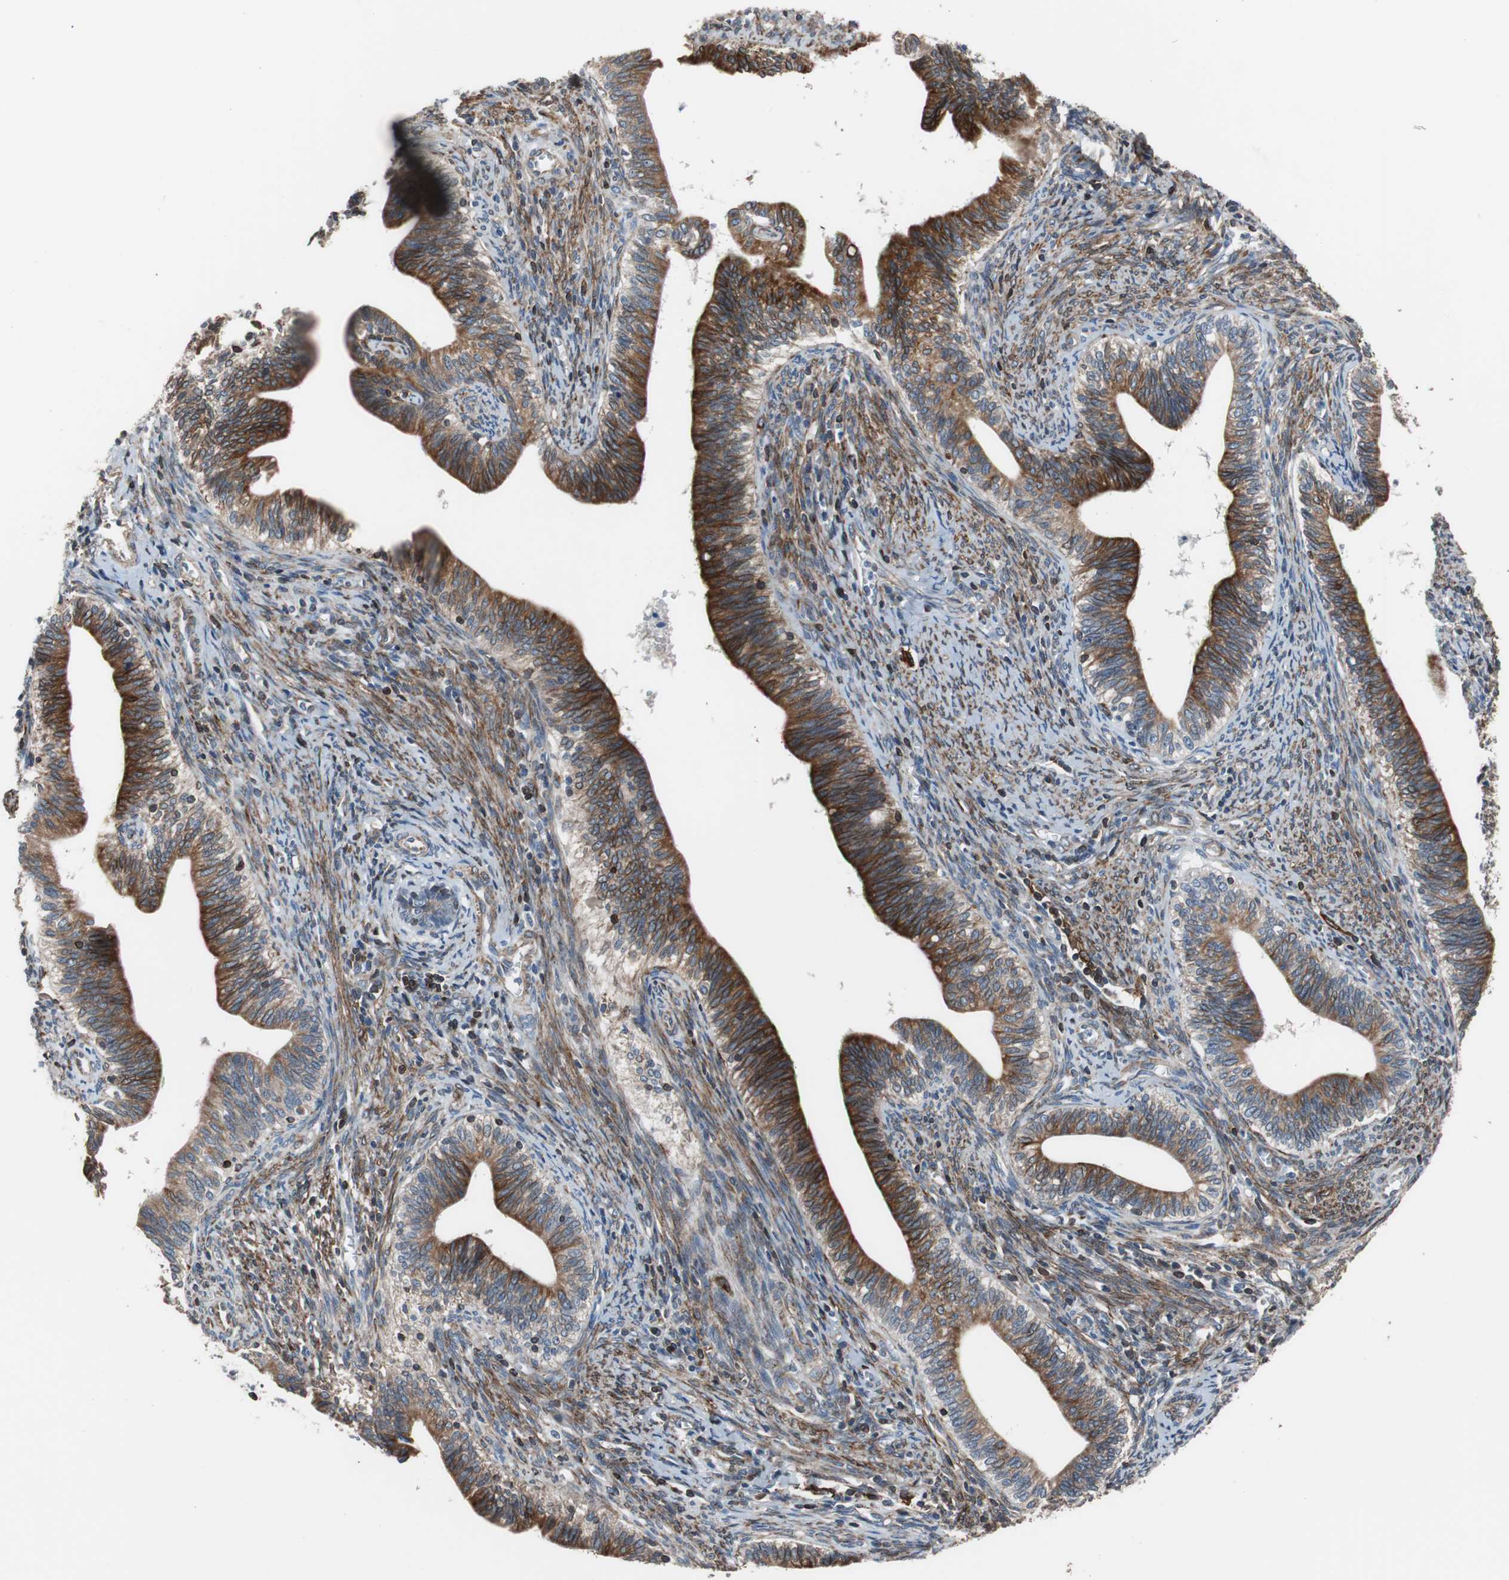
{"staining": {"intensity": "strong", "quantity": ">75%", "location": "cytoplasmic/membranous"}, "tissue": "cervical cancer", "cell_type": "Tumor cells", "image_type": "cancer", "snomed": [{"axis": "morphology", "description": "Adenocarcinoma, NOS"}, {"axis": "topography", "description": "Cervix"}], "caption": "Immunohistochemistry histopathology image of neoplastic tissue: human cervical adenocarcinoma stained using immunohistochemistry (IHC) reveals high levels of strong protein expression localized specifically in the cytoplasmic/membranous of tumor cells, appearing as a cytoplasmic/membranous brown color.", "gene": "PBXIP1", "patient": {"sex": "female", "age": 44}}